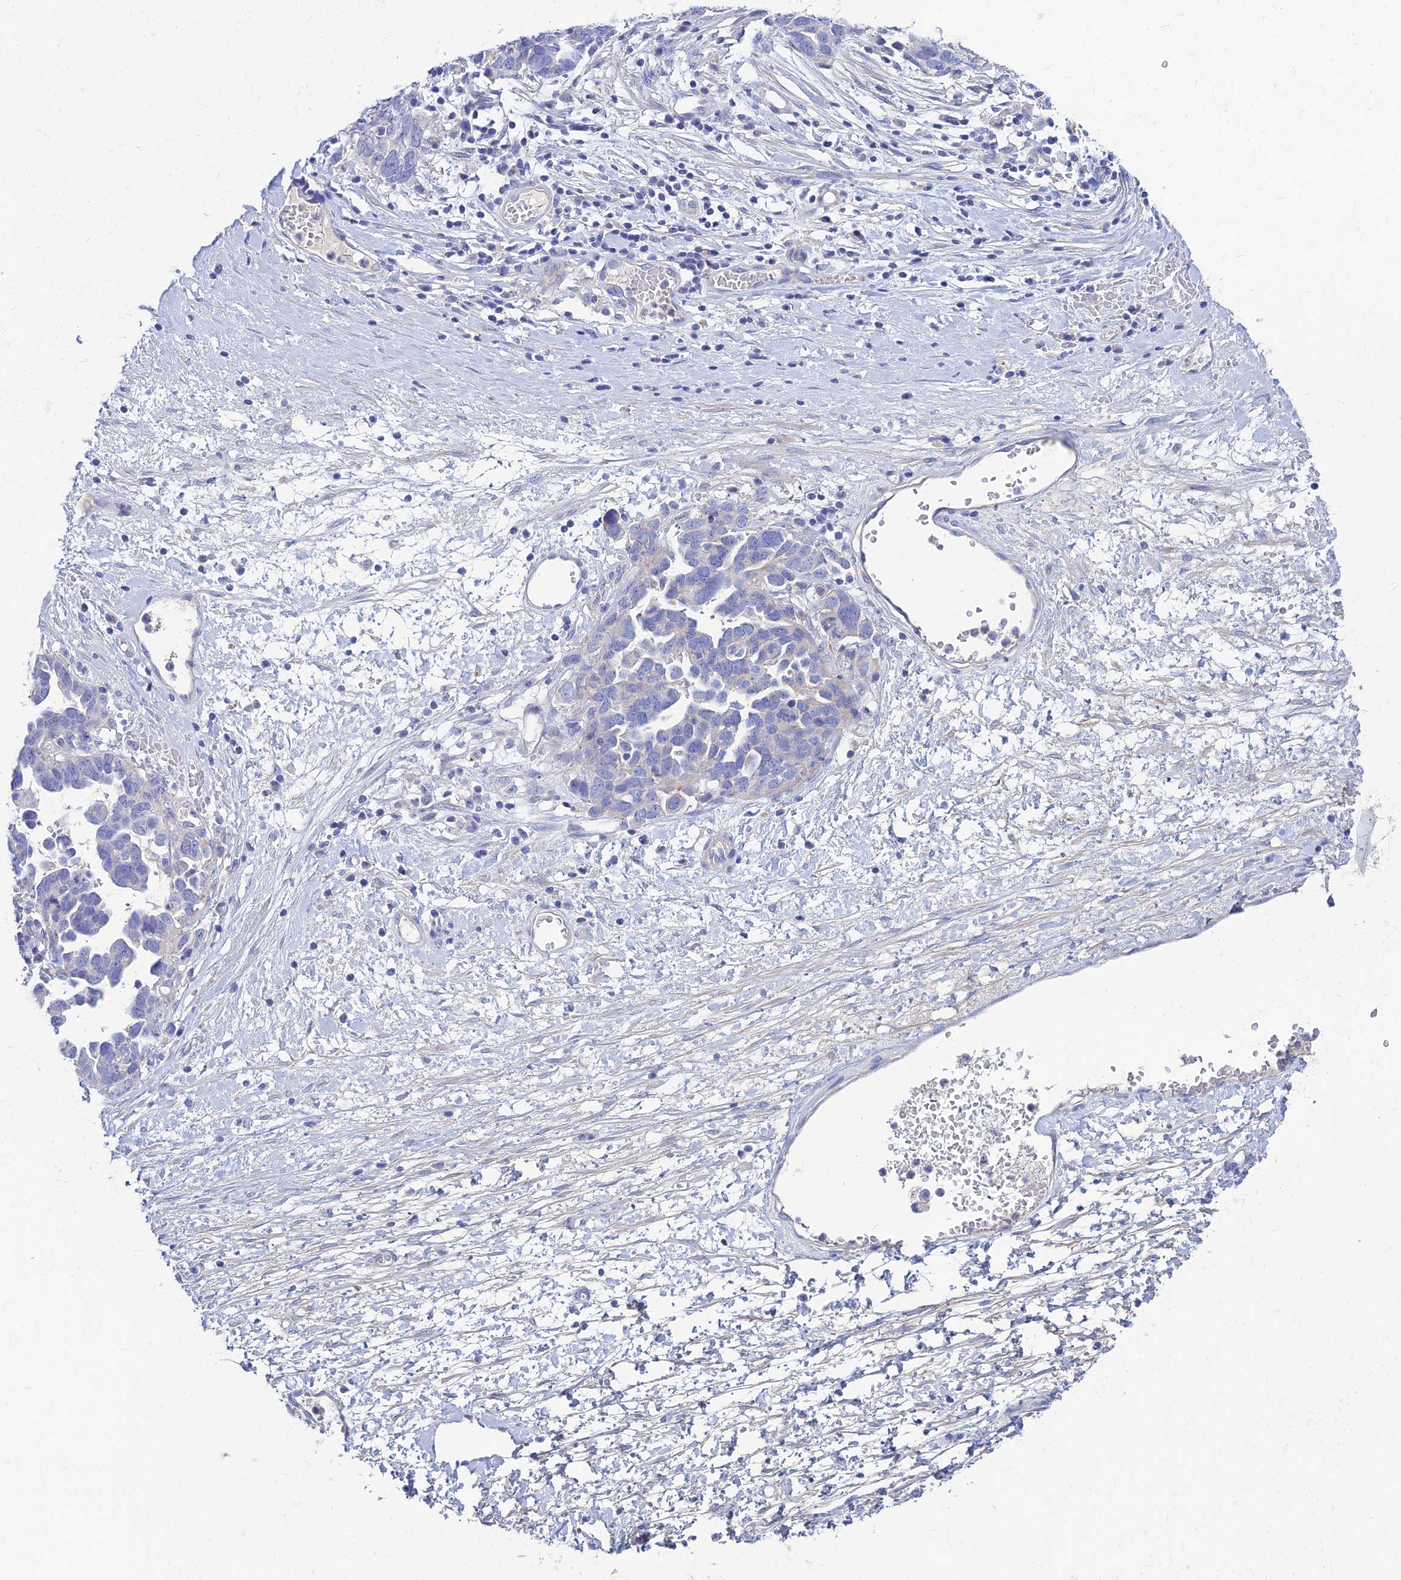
{"staining": {"intensity": "negative", "quantity": "none", "location": "none"}, "tissue": "ovarian cancer", "cell_type": "Tumor cells", "image_type": "cancer", "snomed": [{"axis": "morphology", "description": "Cystadenocarcinoma, serous, NOS"}, {"axis": "topography", "description": "Ovary"}], "caption": "Ovarian cancer (serous cystadenocarcinoma) stained for a protein using immunohistochemistry shows no expression tumor cells.", "gene": "ZNF552", "patient": {"sex": "female", "age": 54}}